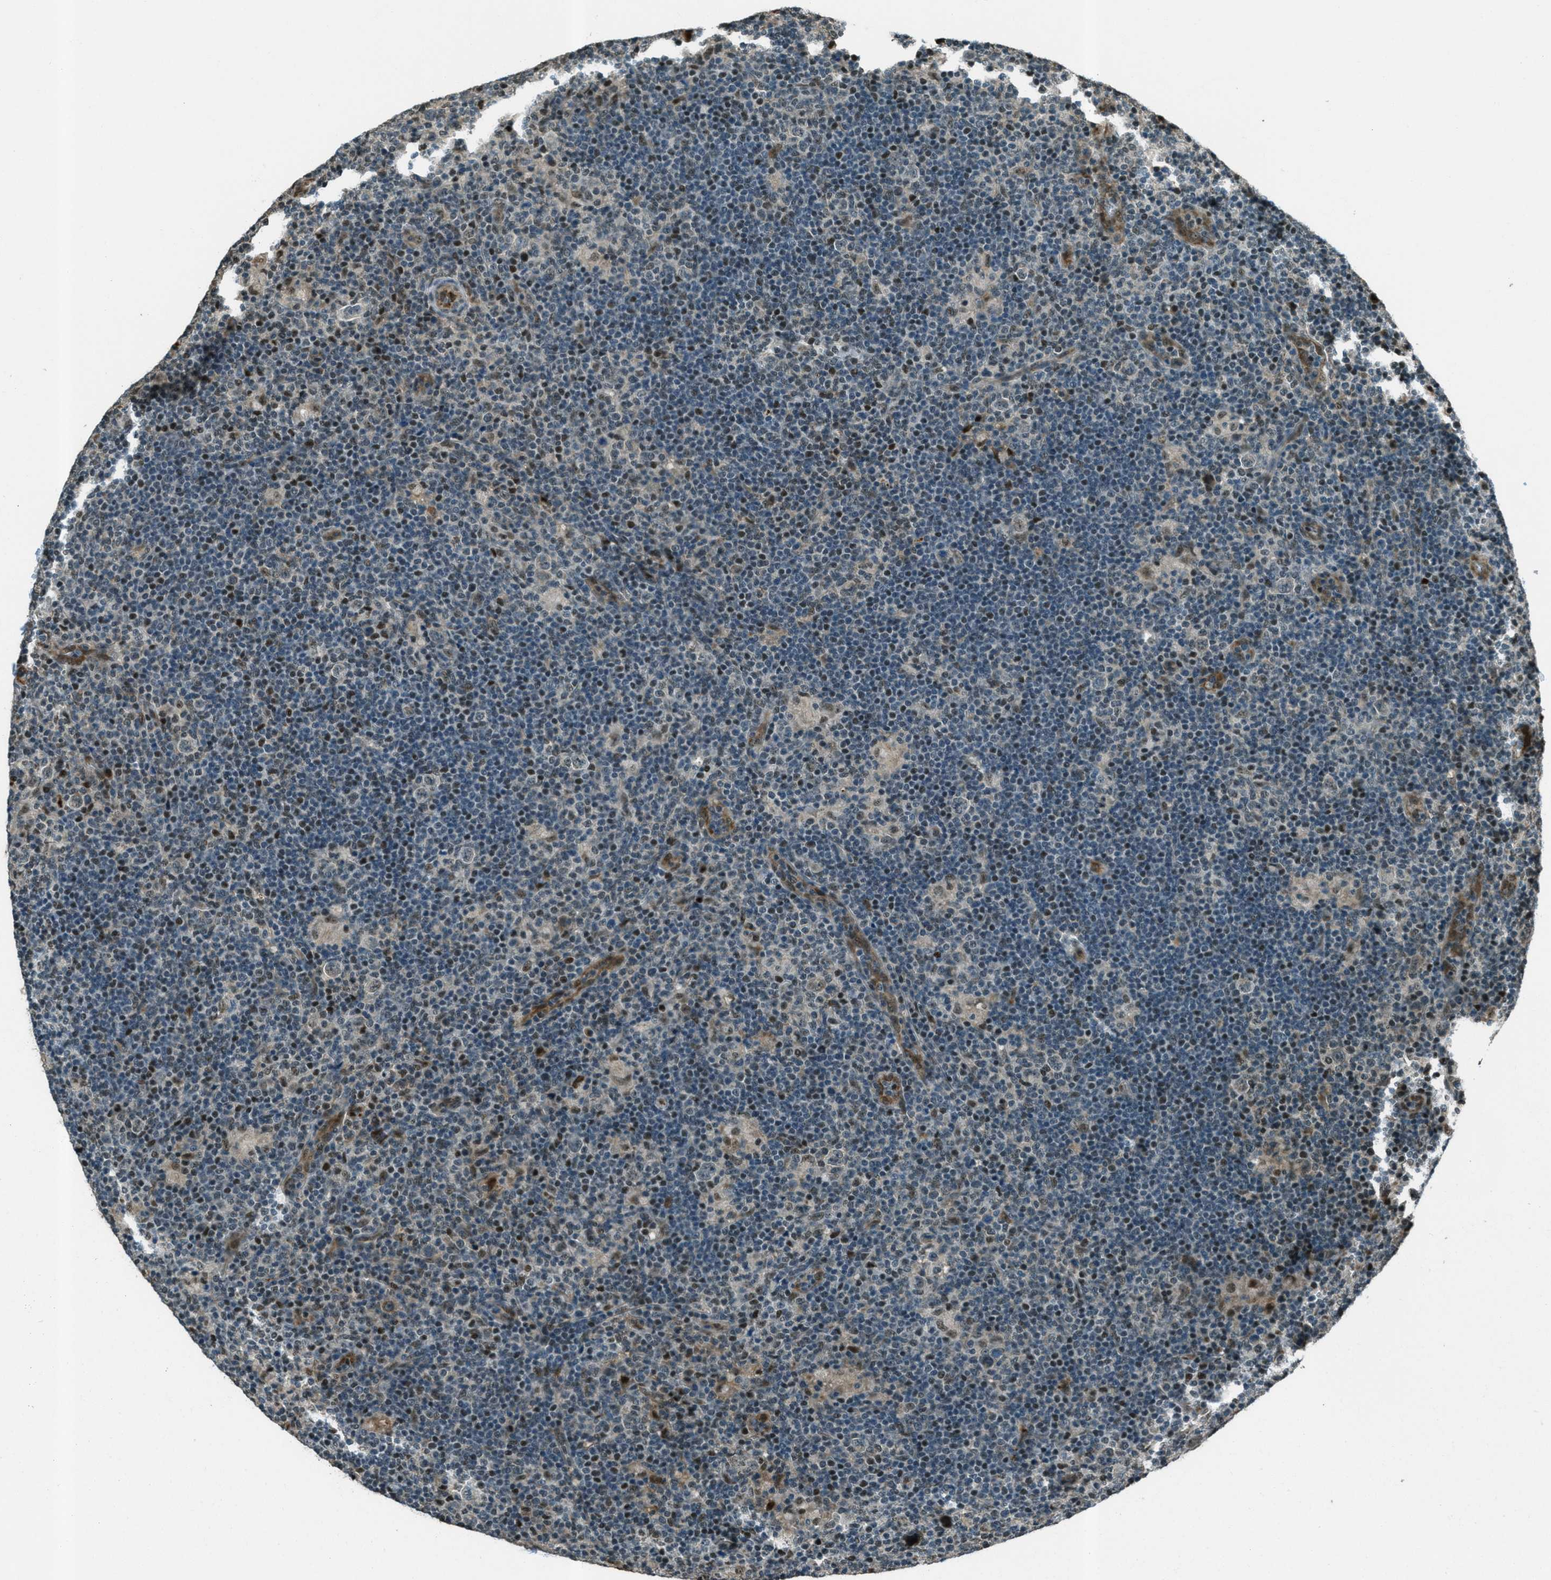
{"staining": {"intensity": "weak", "quantity": "25%-75%", "location": "cytoplasmic/membranous,nuclear"}, "tissue": "lymphoma", "cell_type": "Tumor cells", "image_type": "cancer", "snomed": [{"axis": "morphology", "description": "Hodgkin's disease, NOS"}, {"axis": "topography", "description": "Lymph node"}], "caption": "Protein expression analysis of lymphoma shows weak cytoplasmic/membranous and nuclear staining in approximately 25%-75% of tumor cells. (Brightfield microscopy of DAB IHC at high magnification).", "gene": "TARDBP", "patient": {"sex": "female", "age": 57}}